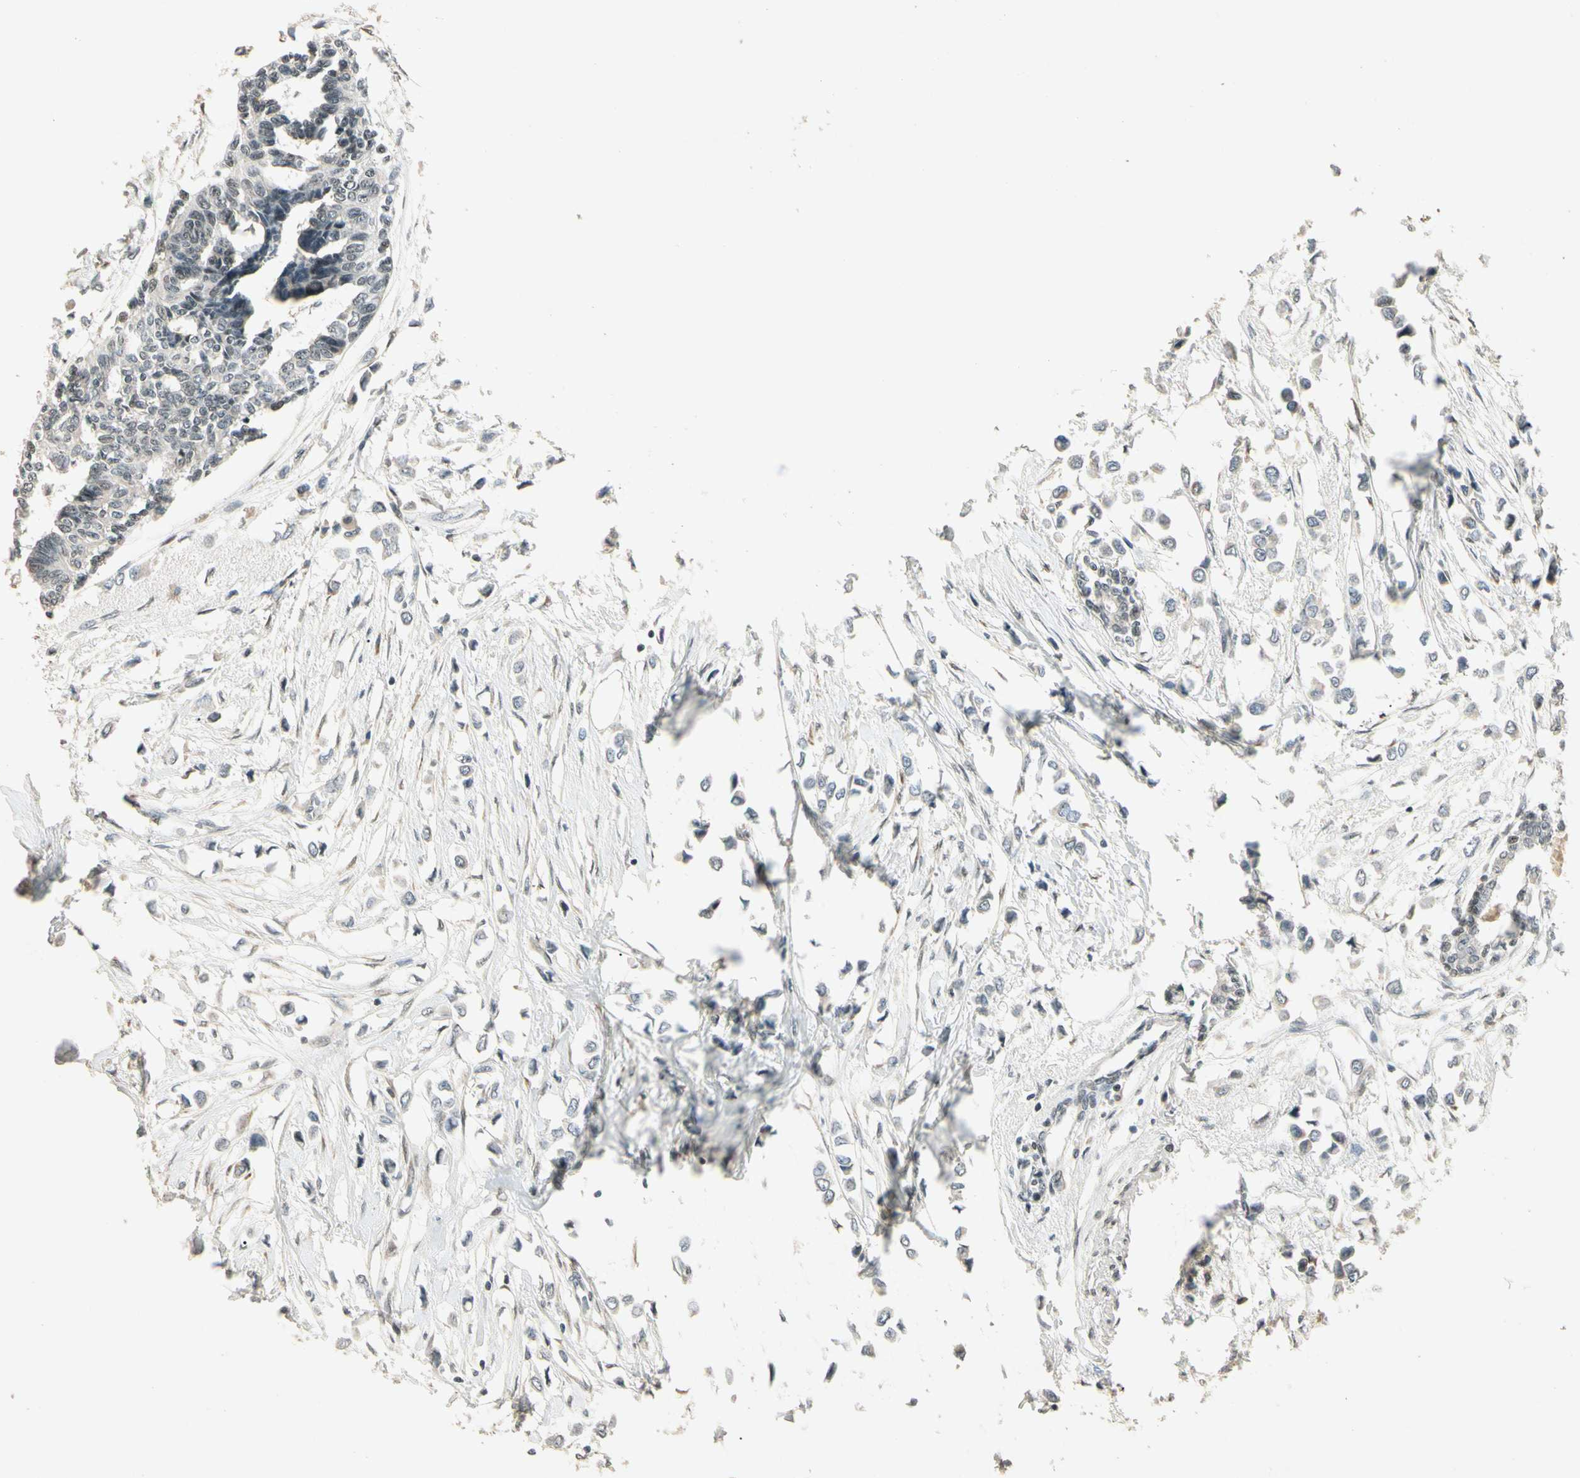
{"staining": {"intensity": "weak", "quantity": "<25%", "location": "cytoplasmic/membranous"}, "tissue": "breast cancer", "cell_type": "Tumor cells", "image_type": "cancer", "snomed": [{"axis": "morphology", "description": "Lobular carcinoma"}, {"axis": "topography", "description": "Breast"}], "caption": "This micrograph is of lobular carcinoma (breast) stained with IHC to label a protein in brown with the nuclei are counter-stained blue. There is no expression in tumor cells.", "gene": "ZBTB4", "patient": {"sex": "female", "age": 51}}